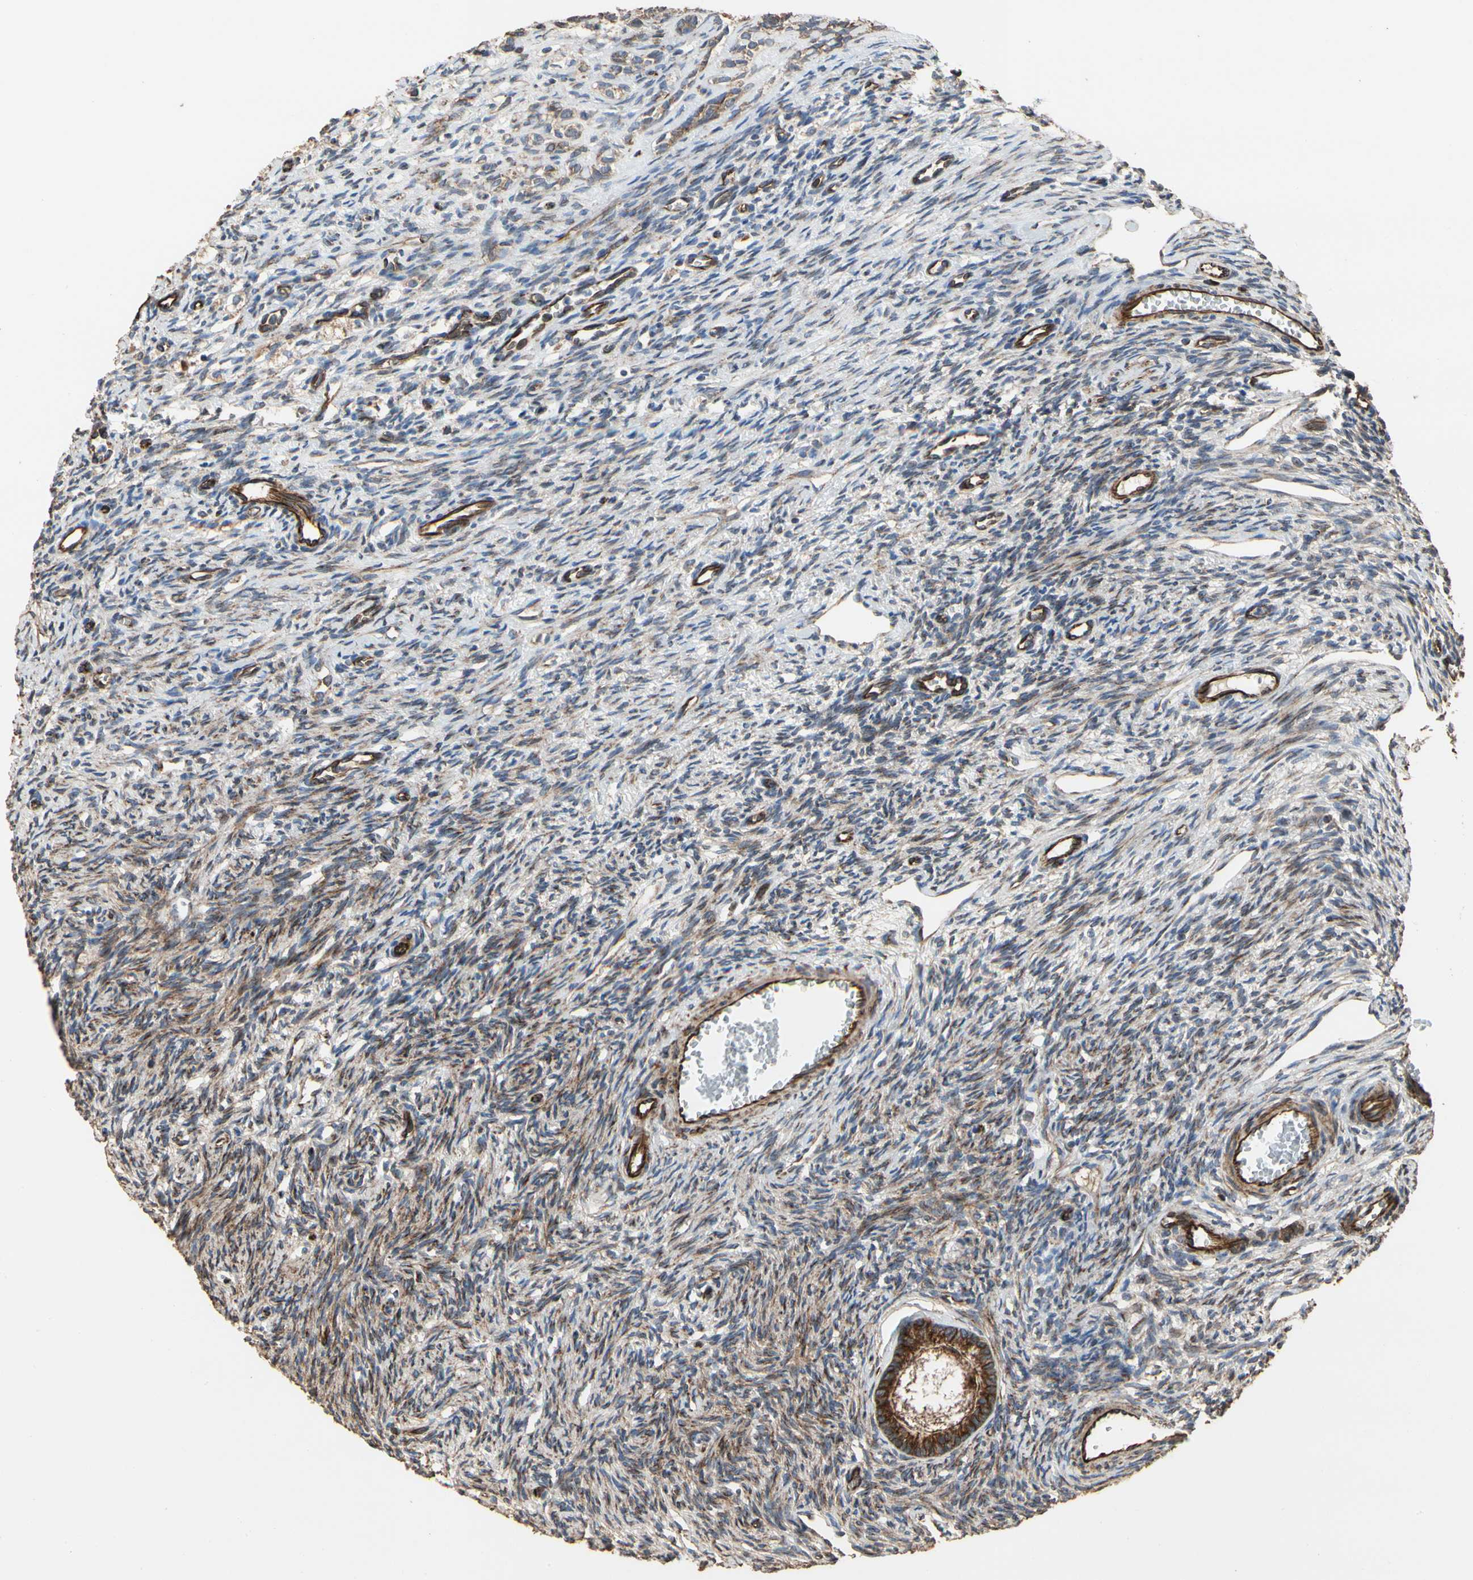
{"staining": {"intensity": "moderate", "quantity": ">75%", "location": "cytoplasmic/membranous"}, "tissue": "ovary", "cell_type": "Follicle cells", "image_type": "normal", "snomed": [{"axis": "morphology", "description": "Normal tissue, NOS"}, {"axis": "topography", "description": "Ovary"}], "caption": "IHC of benign human ovary exhibits medium levels of moderate cytoplasmic/membranous staining in about >75% of follicle cells.", "gene": "TUBA1A", "patient": {"sex": "female", "age": 33}}